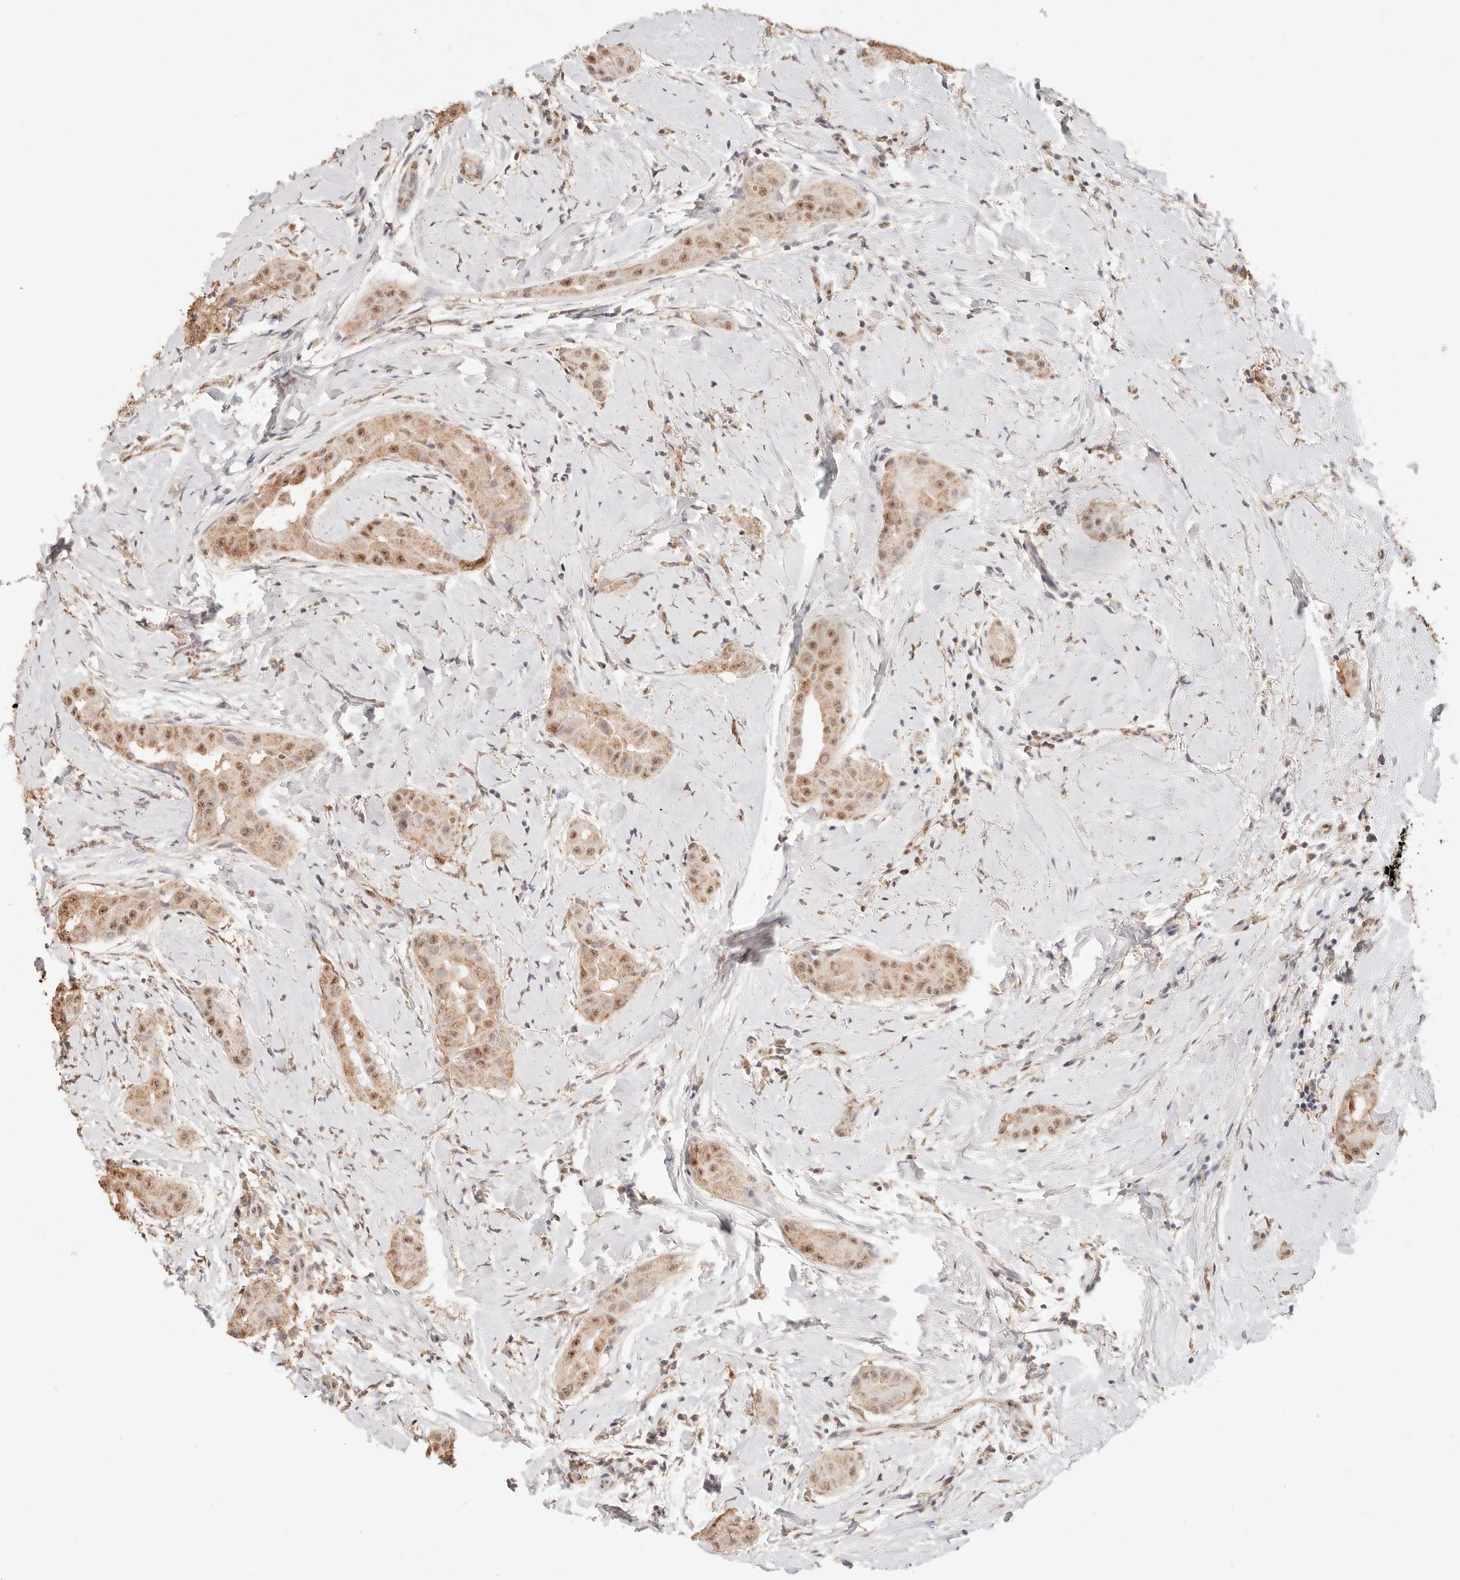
{"staining": {"intensity": "moderate", "quantity": ">75%", "location": "nuclear"}, "tissue": "thyroid cancer", "cell_type": "Tumor cells", "image_type": "cancer", "snomed": [{"axis": "morphology", "description": "Papillary adenocarcinoma, NOS"}, {"axis": "topography", "description": "Thyroid gland"}], "caption": "Immunohistochemical staining of thyroid papillary adenocarcinoma demonstrates moderate nuclear protein staining in approximately >75% of tumor cells.", "gene": "IL1R2", "patient": {"sex": "male", "age": 33}}